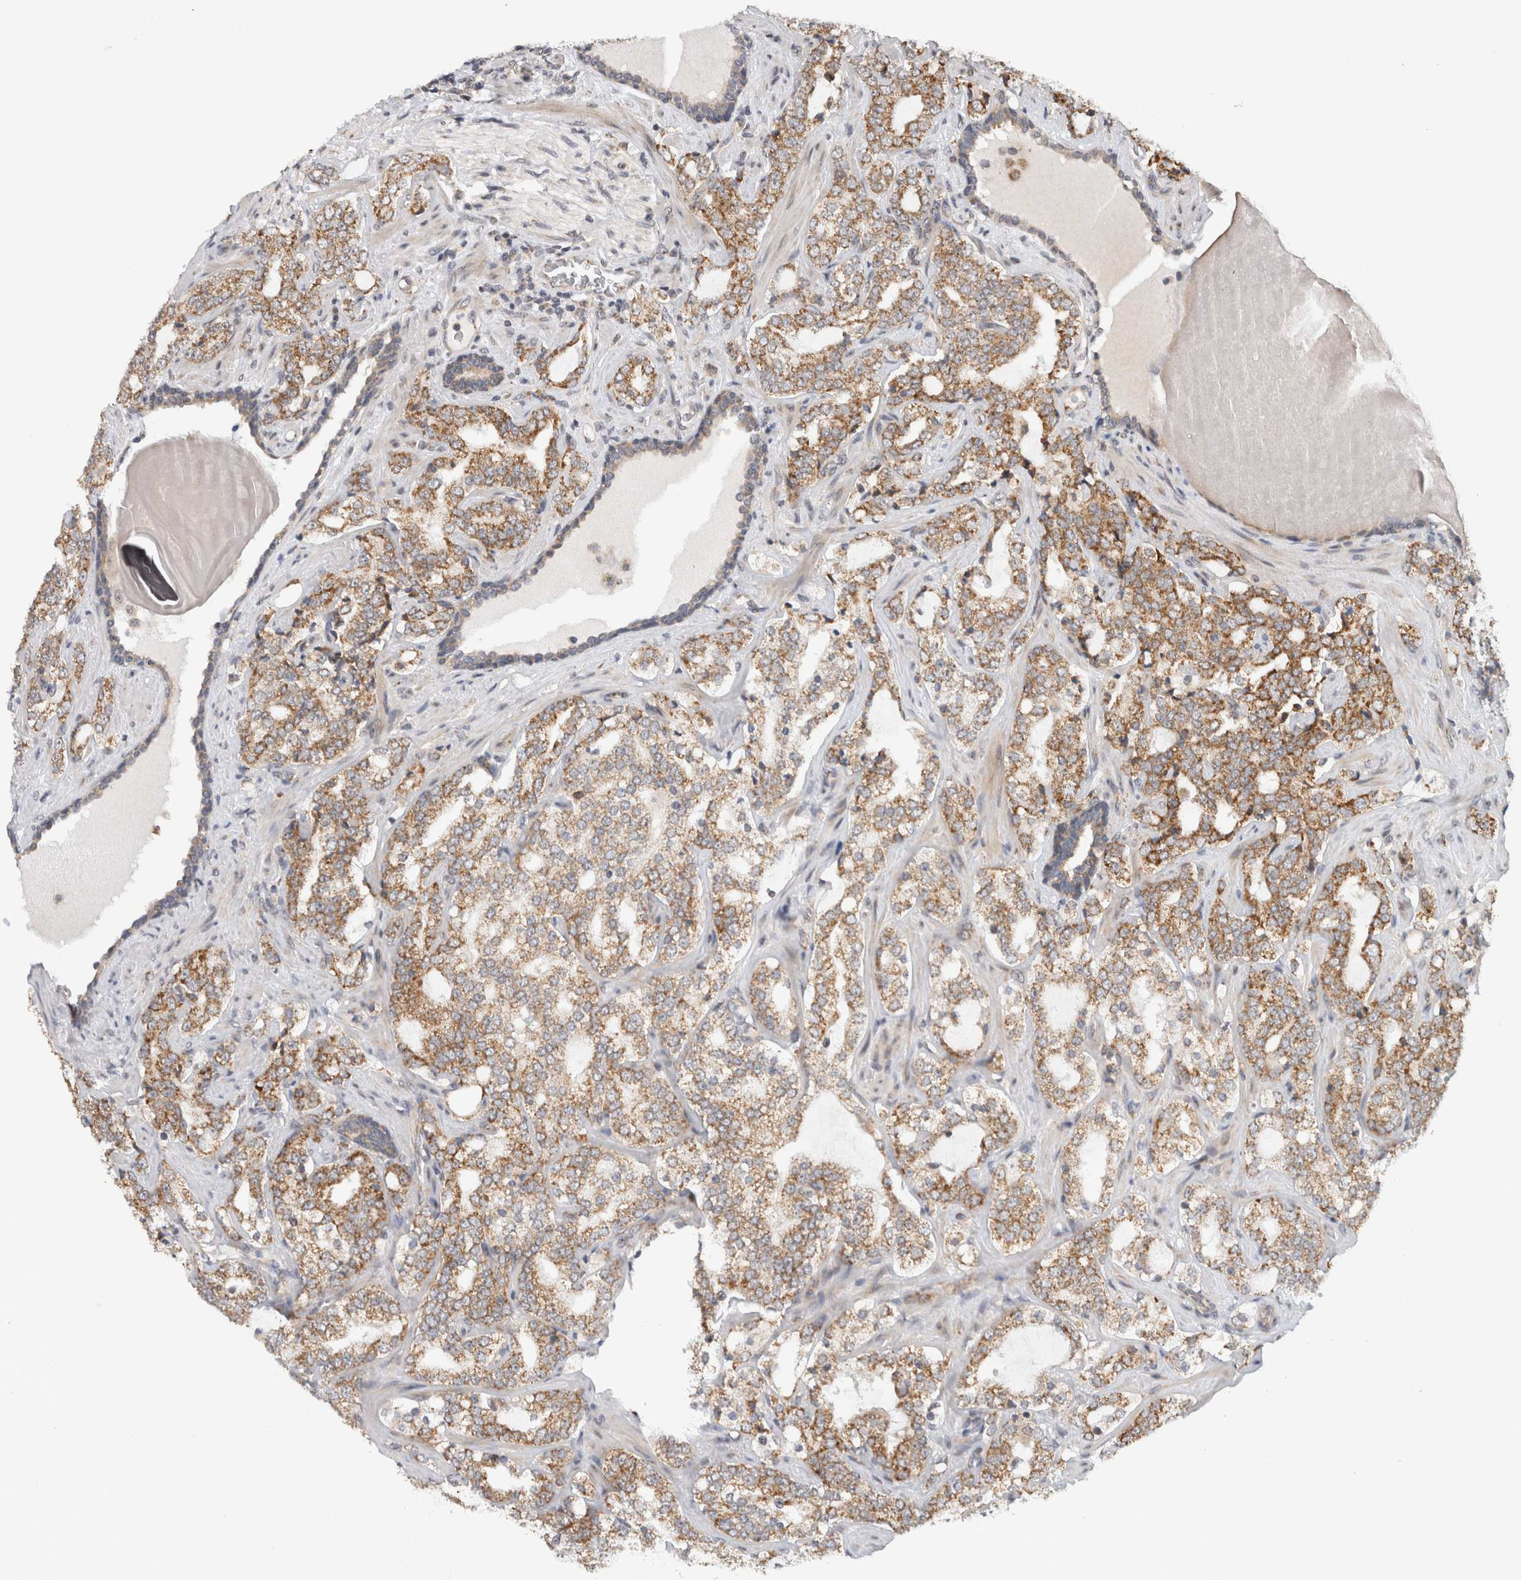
{"staining": {"intensity": "moderate", "quantity": ">75%", "location": "cytoplasmic/membranous"}, "tissue": "prostate cancer", "cell_type": "Tumor cells", "image_type": "cancer", "snomed": [{"axis": "morphology", "description": "Adenocarcinoma, High grade"}, {"axis": "topography", "description": "Prostate"}], "caption": "About >75% of tumor cells in prostate cancer (adenocarcinoma (high-grade)) reveal moderate cytoplasmic/membranous protein staining as visualized by brown immunohistochemical staining.", "gene": "CMC2", "patient": {"sex": "male", "age": 64}}